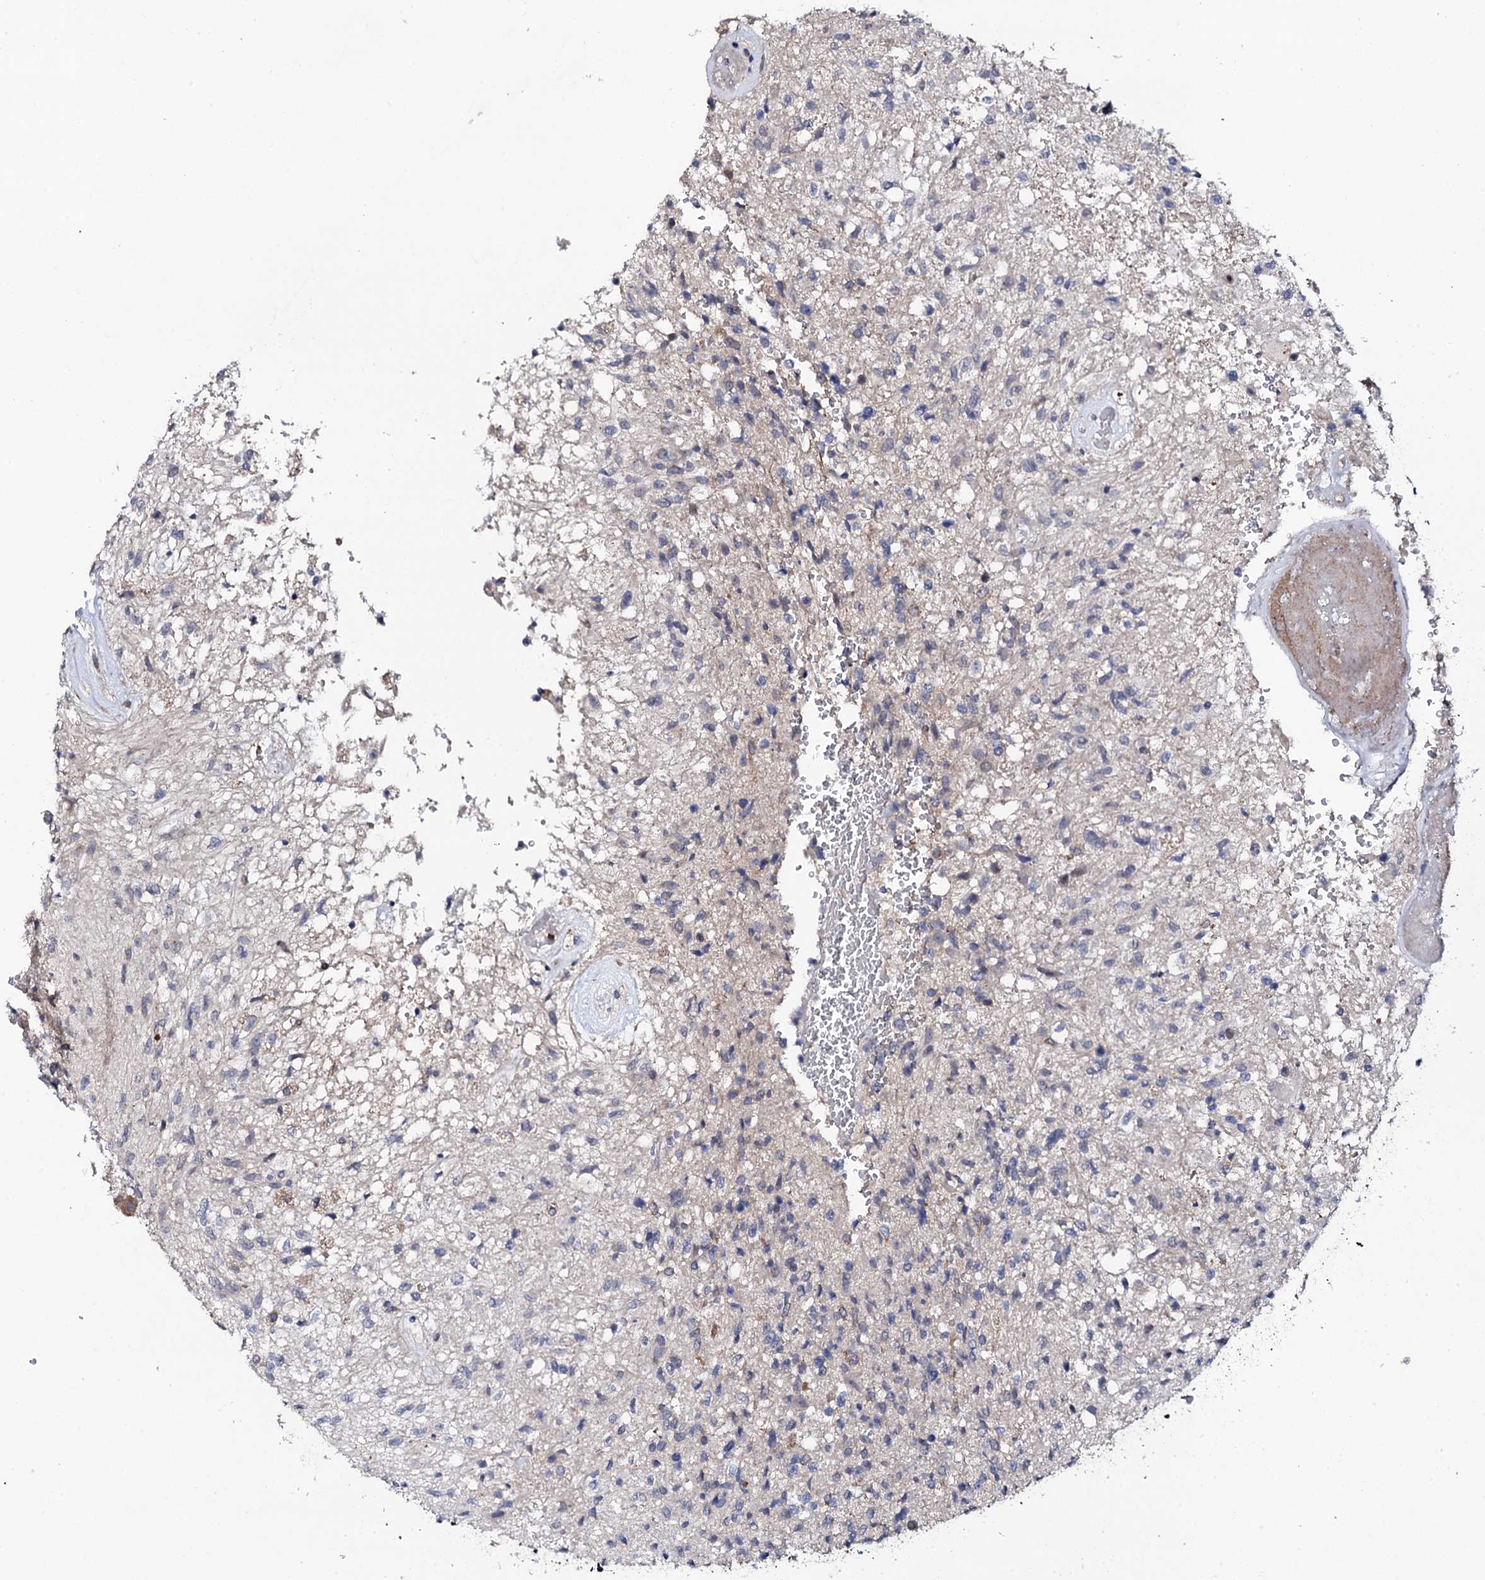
{"staining": {"intensity": "negative", "quantity": "none", "location": "none"}, "tissue": "glioma", "cell_type": "Tumor cells", "image_type": "cancer", "snomed": [{"axis": "morphology", "description": "Glioma, malignant, High grade"}, {"axis": "topography", "description": "Brain"}], "caption": "Immunohistochemistry micrograph of neoplastic tissue: human glioma stained with DAB displays no significant protein positivity in tumor cells. (Brightfield microscopy of DAB immunohistochemistry (IHC) at high magnification).", "gene": "CIAO2A", "patient": {"sex": "male", "age": 56}}